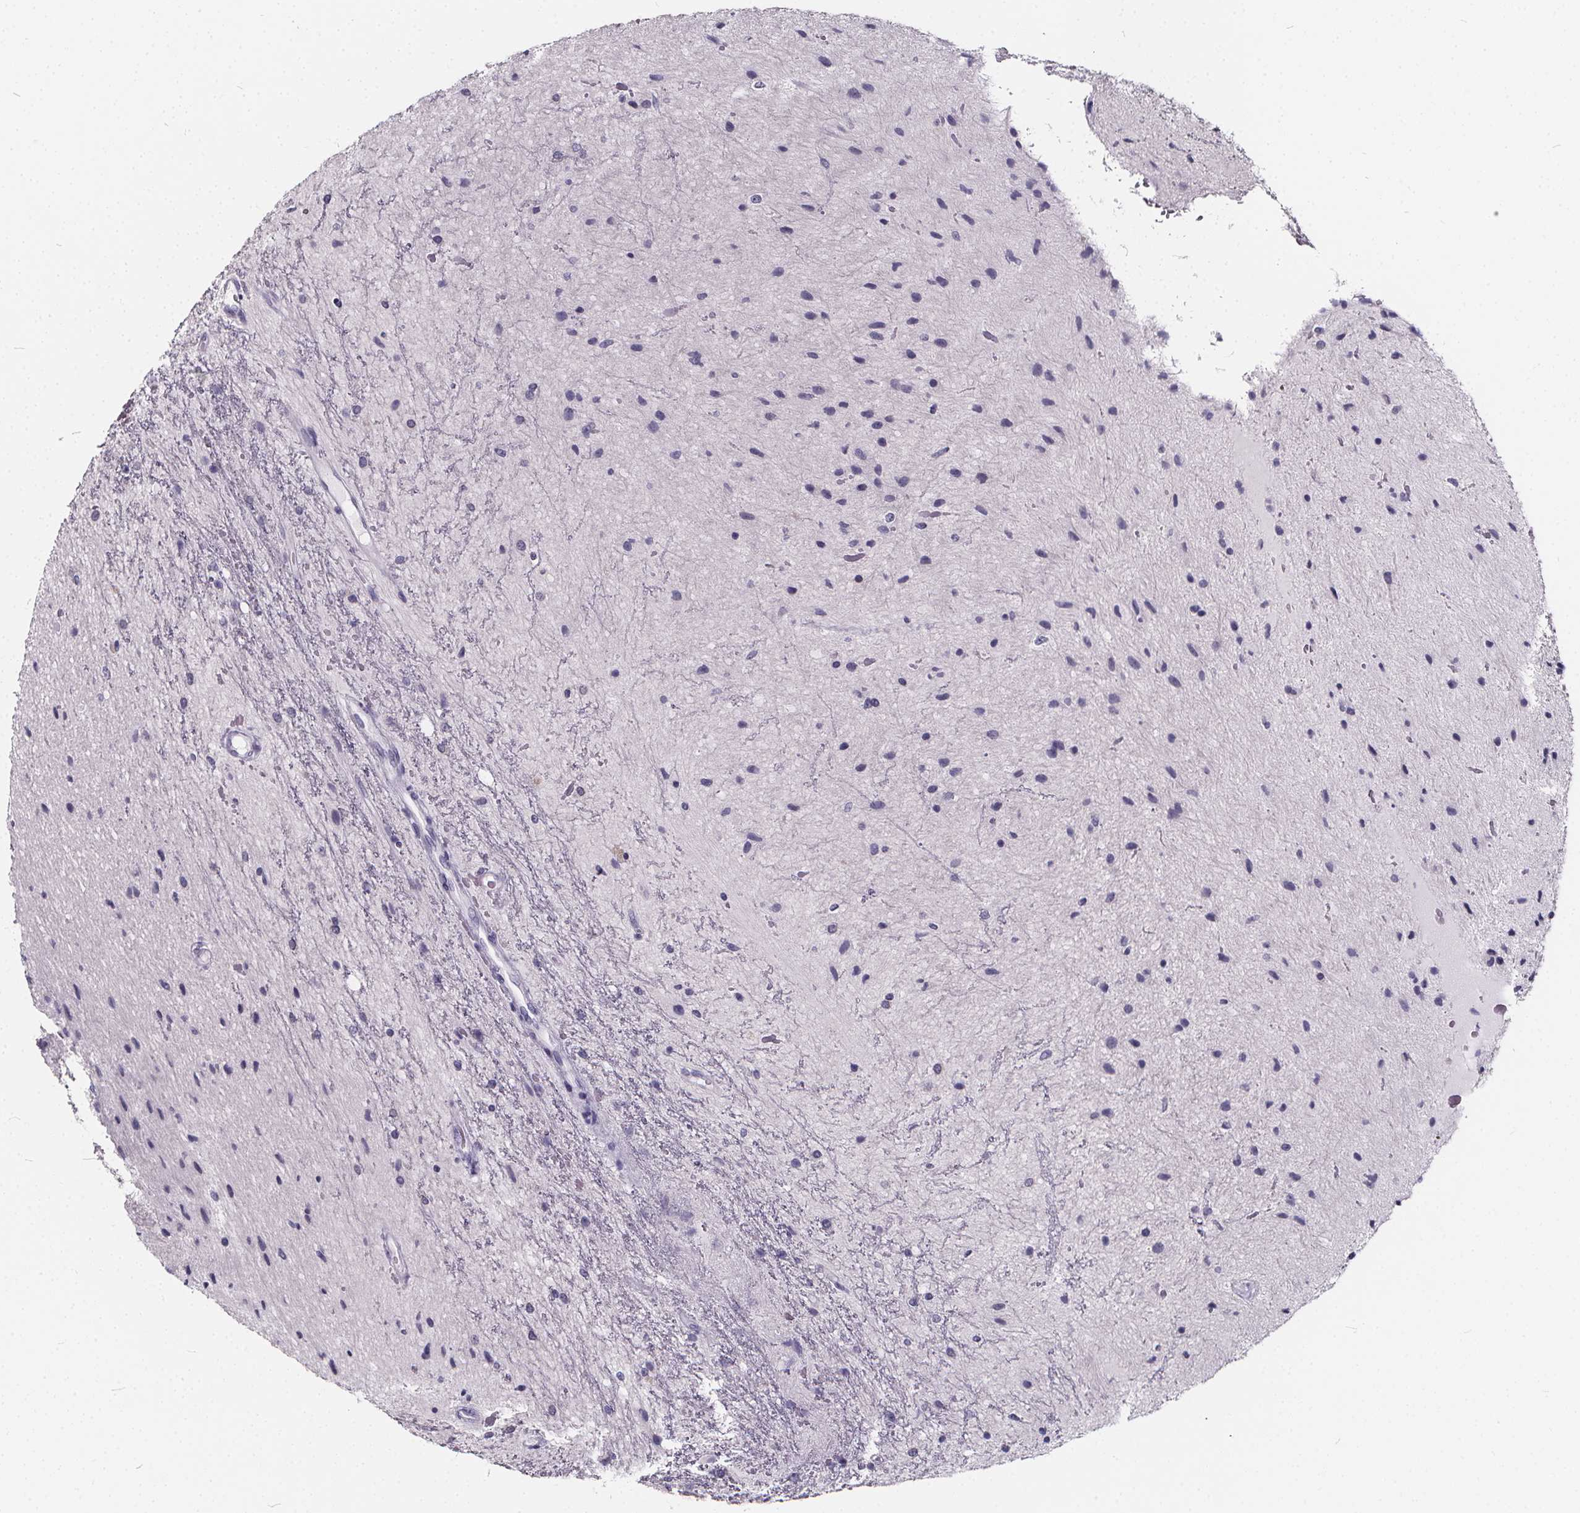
{"staining": {"intensity": "negative", "quantity": "none", "location": "none"}, "tissue": "glioma", "cell_type": "Tumor cells", "image_type": "cancer", "snomed": [{"axis": "morphology", "description": "Glioma, malignant, Low grade"}, {"axis": "topography", "description": "Cerebellum"}], "caption": "The IHC histopathology image has no significant positivity in tumor cells of malignant glioma (low-grade) tissue.", "gene": "SPEF2", "patient": {"sex": "female", "age": 14}}